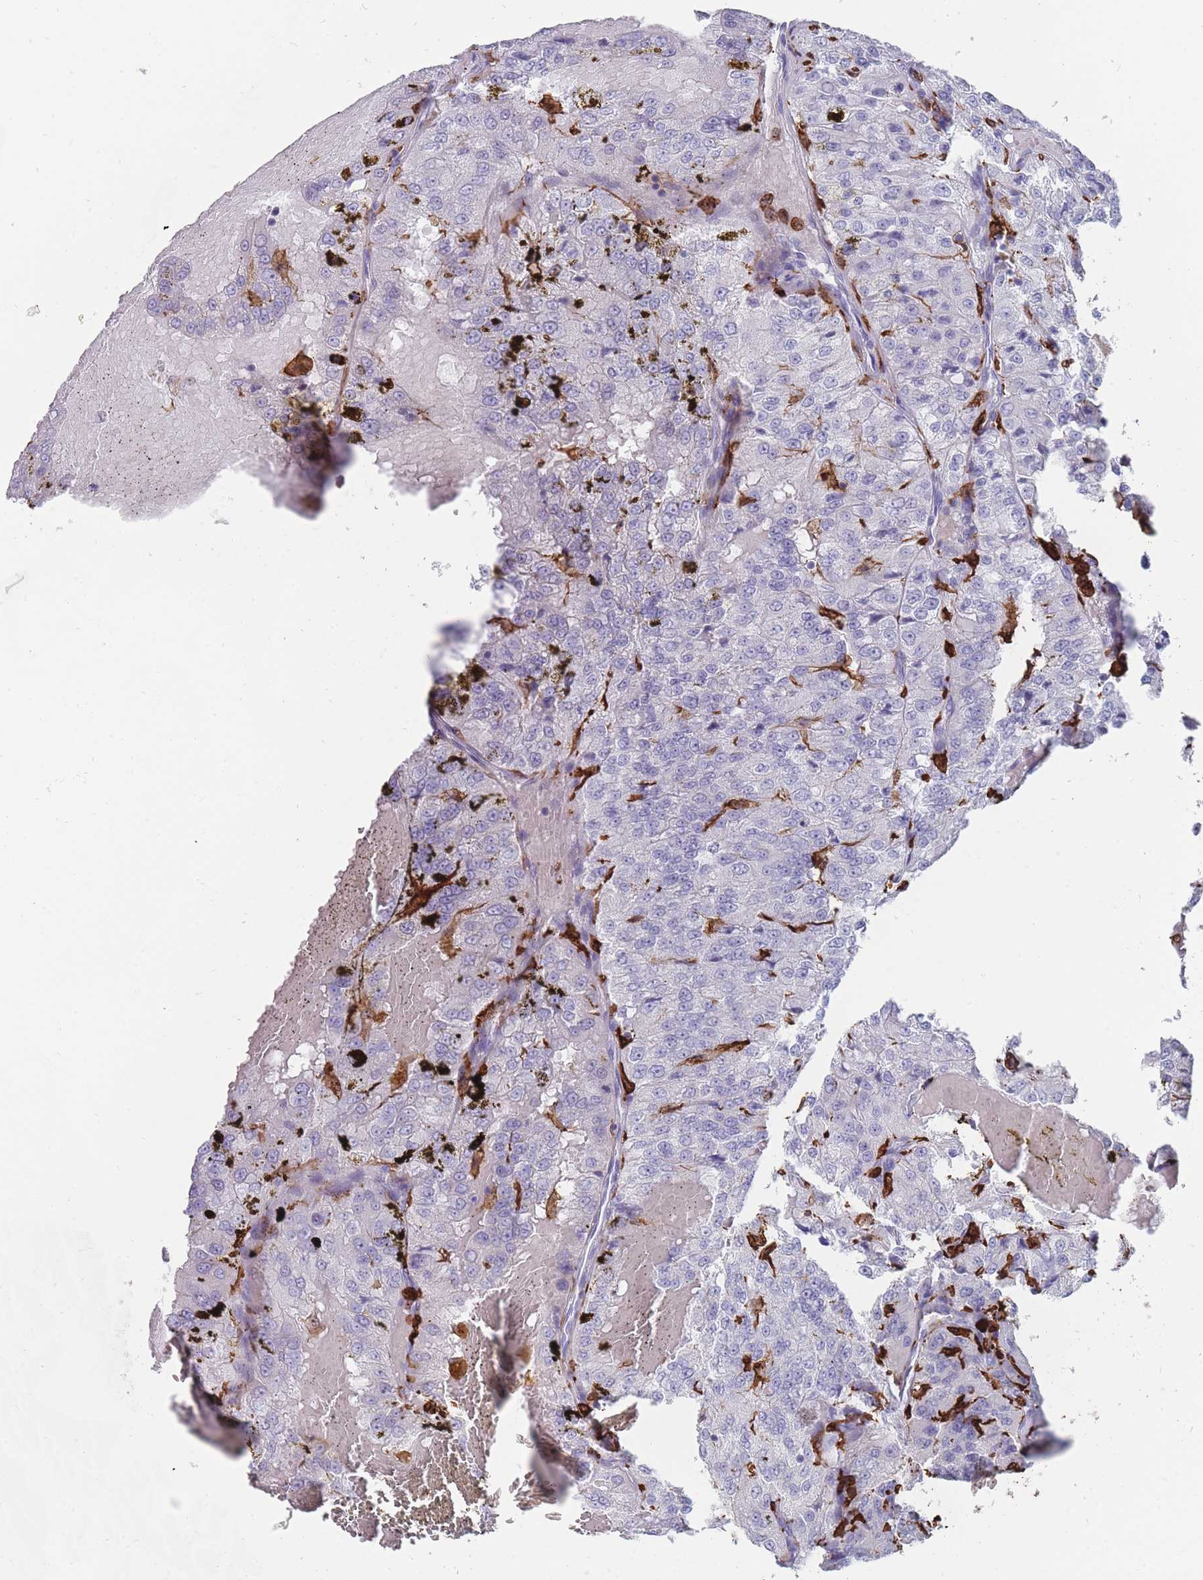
{"staining": {"intensity": "negative", "quantity": "none", "location": "none"}, "tissue": "renal cancer", "cell_type": "Tumor cells", "image_type": "cancer", "snomed": [{"axis": "morphology", "description": "Adenocarcinoma, NOS"}, {"axis": "topography", "description": "Kidney"}], "caption": "DAB immunohistochemical staining of human renal cancer (adenocarcinoma) demonstrates no significant positivity in tumor cells. (Immunohistochemistry, brightfield microscopy, high magnification).", "gene": "AIF1", "patient": {"sex": "female", "age": 63}}